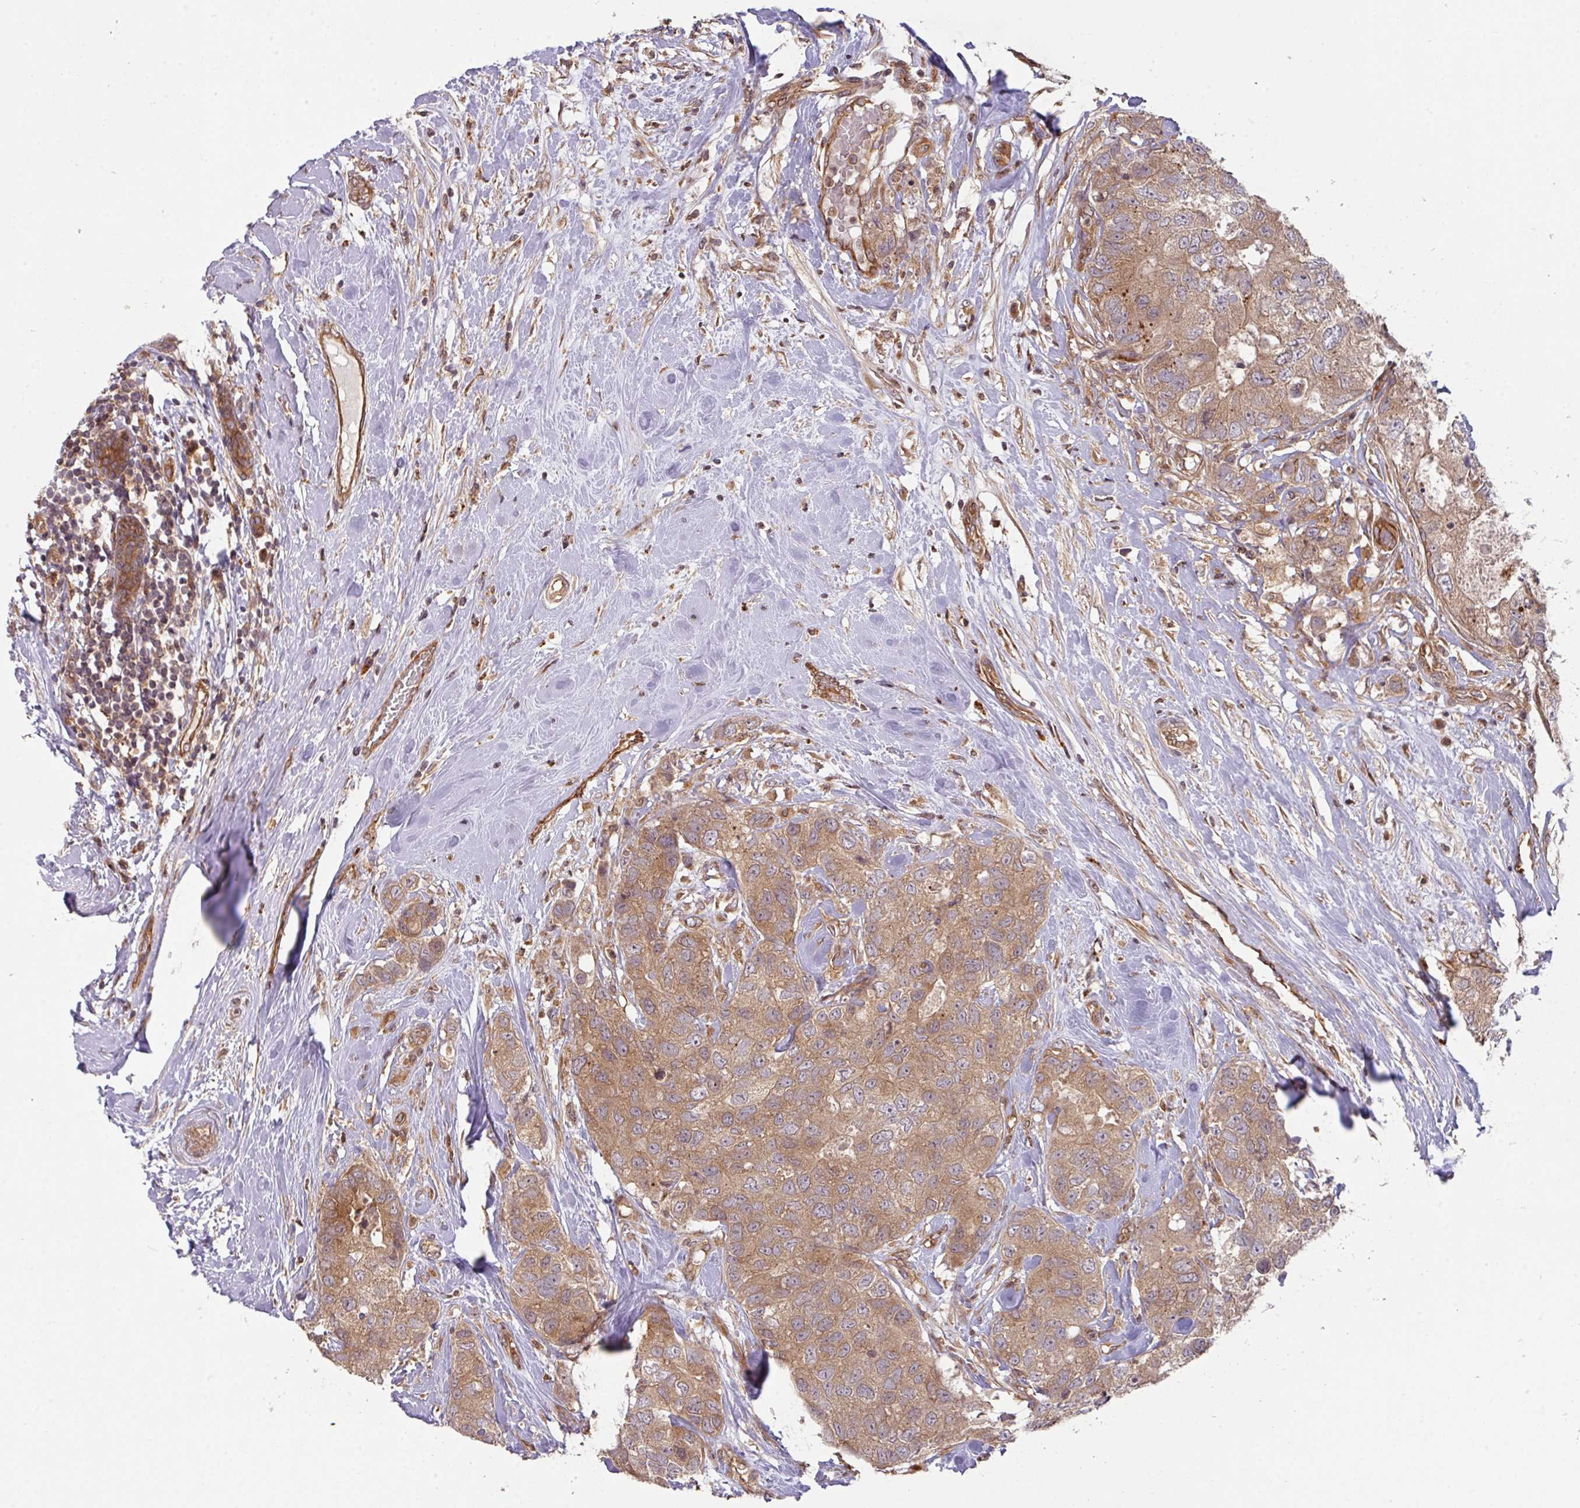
{"staining": {"intensity": "moderate", "quantity": ">75%", "location": "cytoplasmic/membranous"}, "tissue": "breast cancer", "cell_type": "Tumor cells", "image_type": "cancer", "snomed": [{"axis": "morphology", "description": "Duct carcinoma"}, {"axis": "topography", "description": "Breast"}], "caption": "Protein expression analysis of breast cancer (intraductal carcinoma) displays moderate cytoplasmic/membranous staining in about >75% of tumor cells.", "gene": "CYFIP2", "patient": {"sex": "female", "age": 62}}